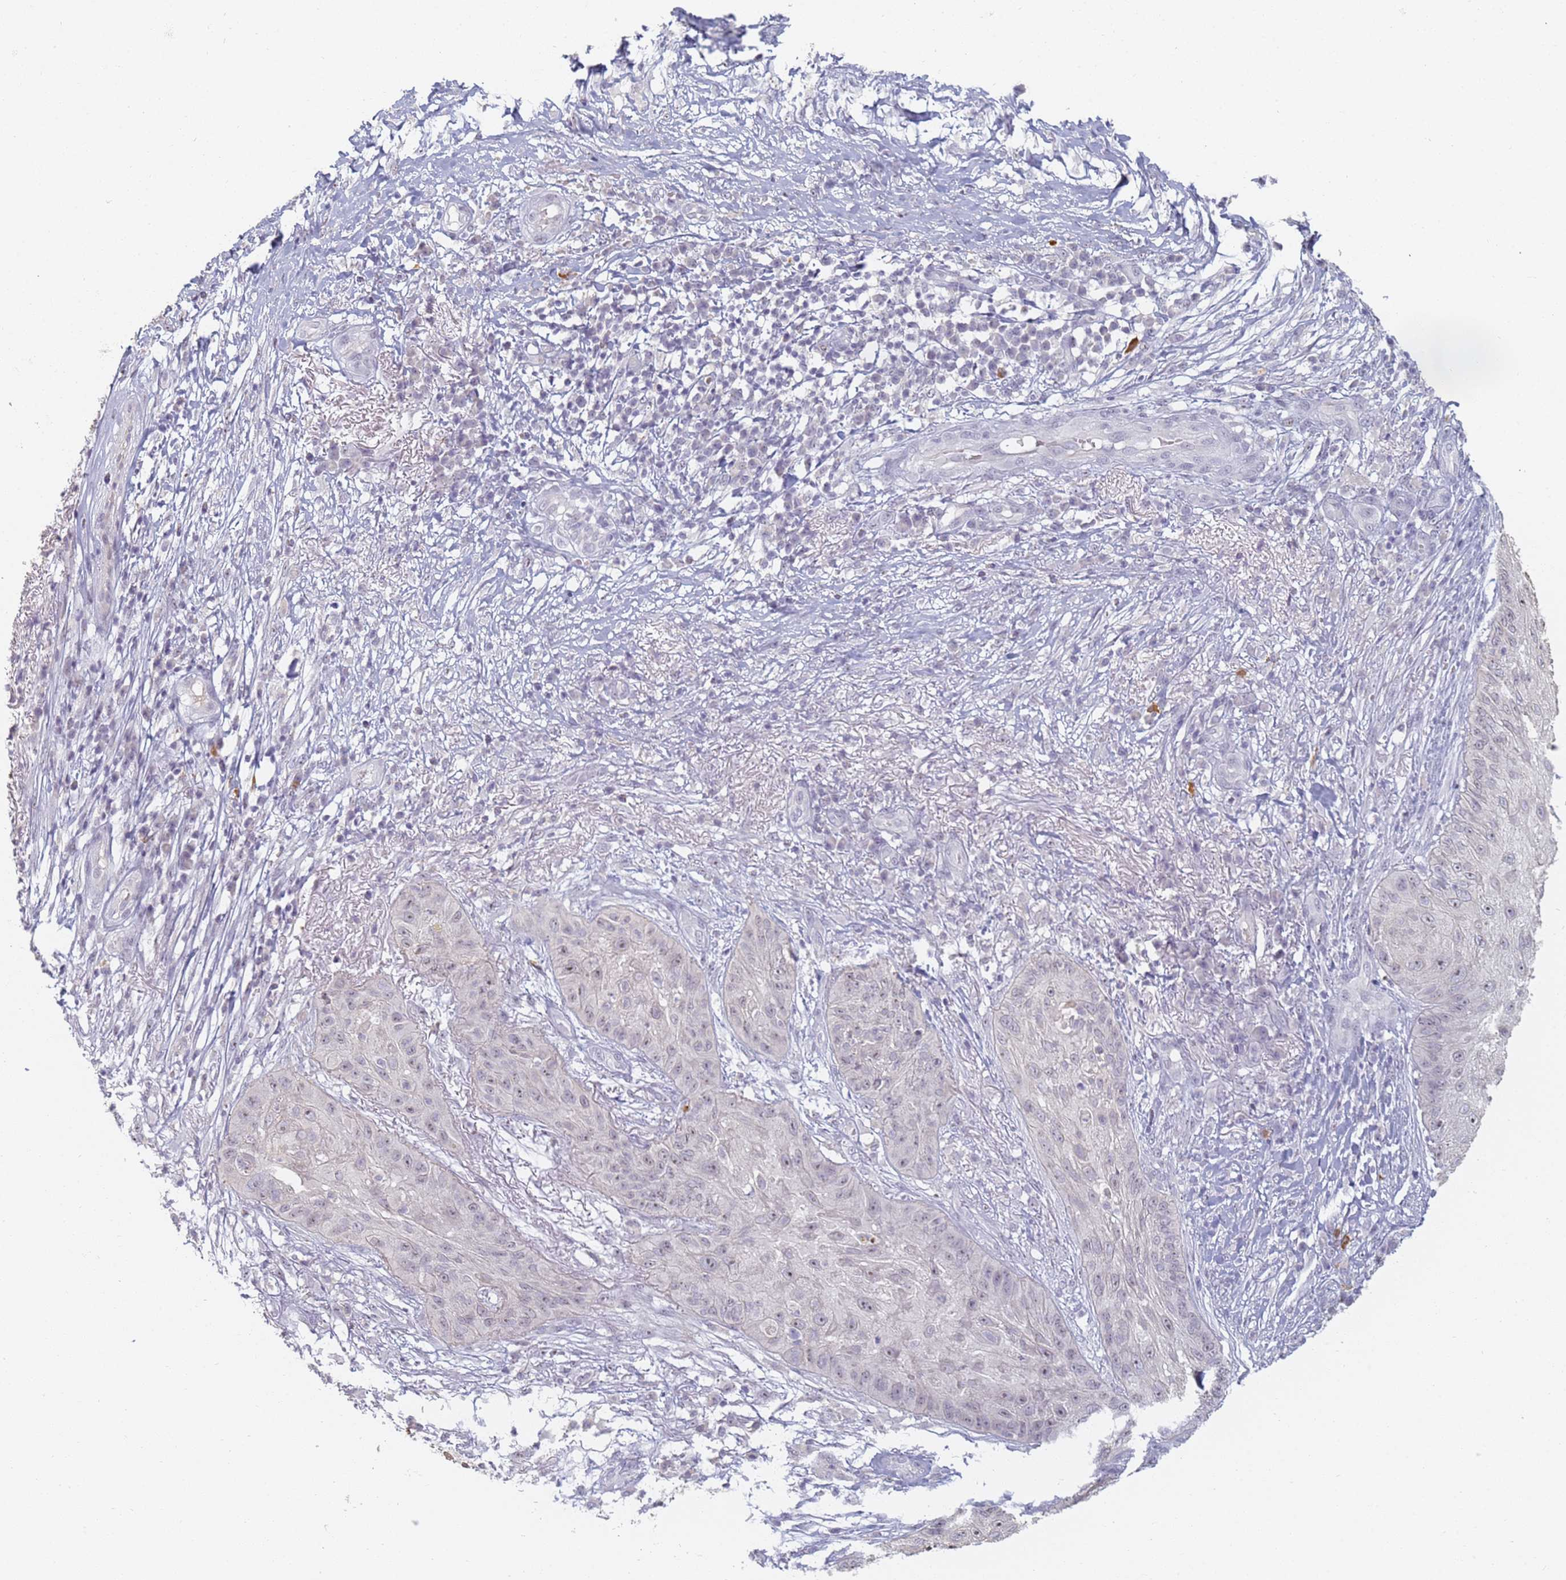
{"staining": {"intensity": "weak", "quantity": "<25%", "location": "nuclear"}, "tissue": "skin cancer", "cell_type": "Tumor cells", "image_type": "cancer", "snomed": [{"axis": "morphology", "description": "Squamous cell carcinoma, NOS"}, {"axis": "topography", "description": "Skin"}], "caption": "Immunohistochemistry (IHC) micrograph of skin squamous cell carcinoma stained for a protein (brown), which demonstrates no expression in tumor cells. Brightfield microscopy of immunohistochemistry stained with DAB (brown) and hematoxylin (blue), captured at high magnification.", "gene": "SLC38A9", "patient": {"sex": "male", "age": 70}}